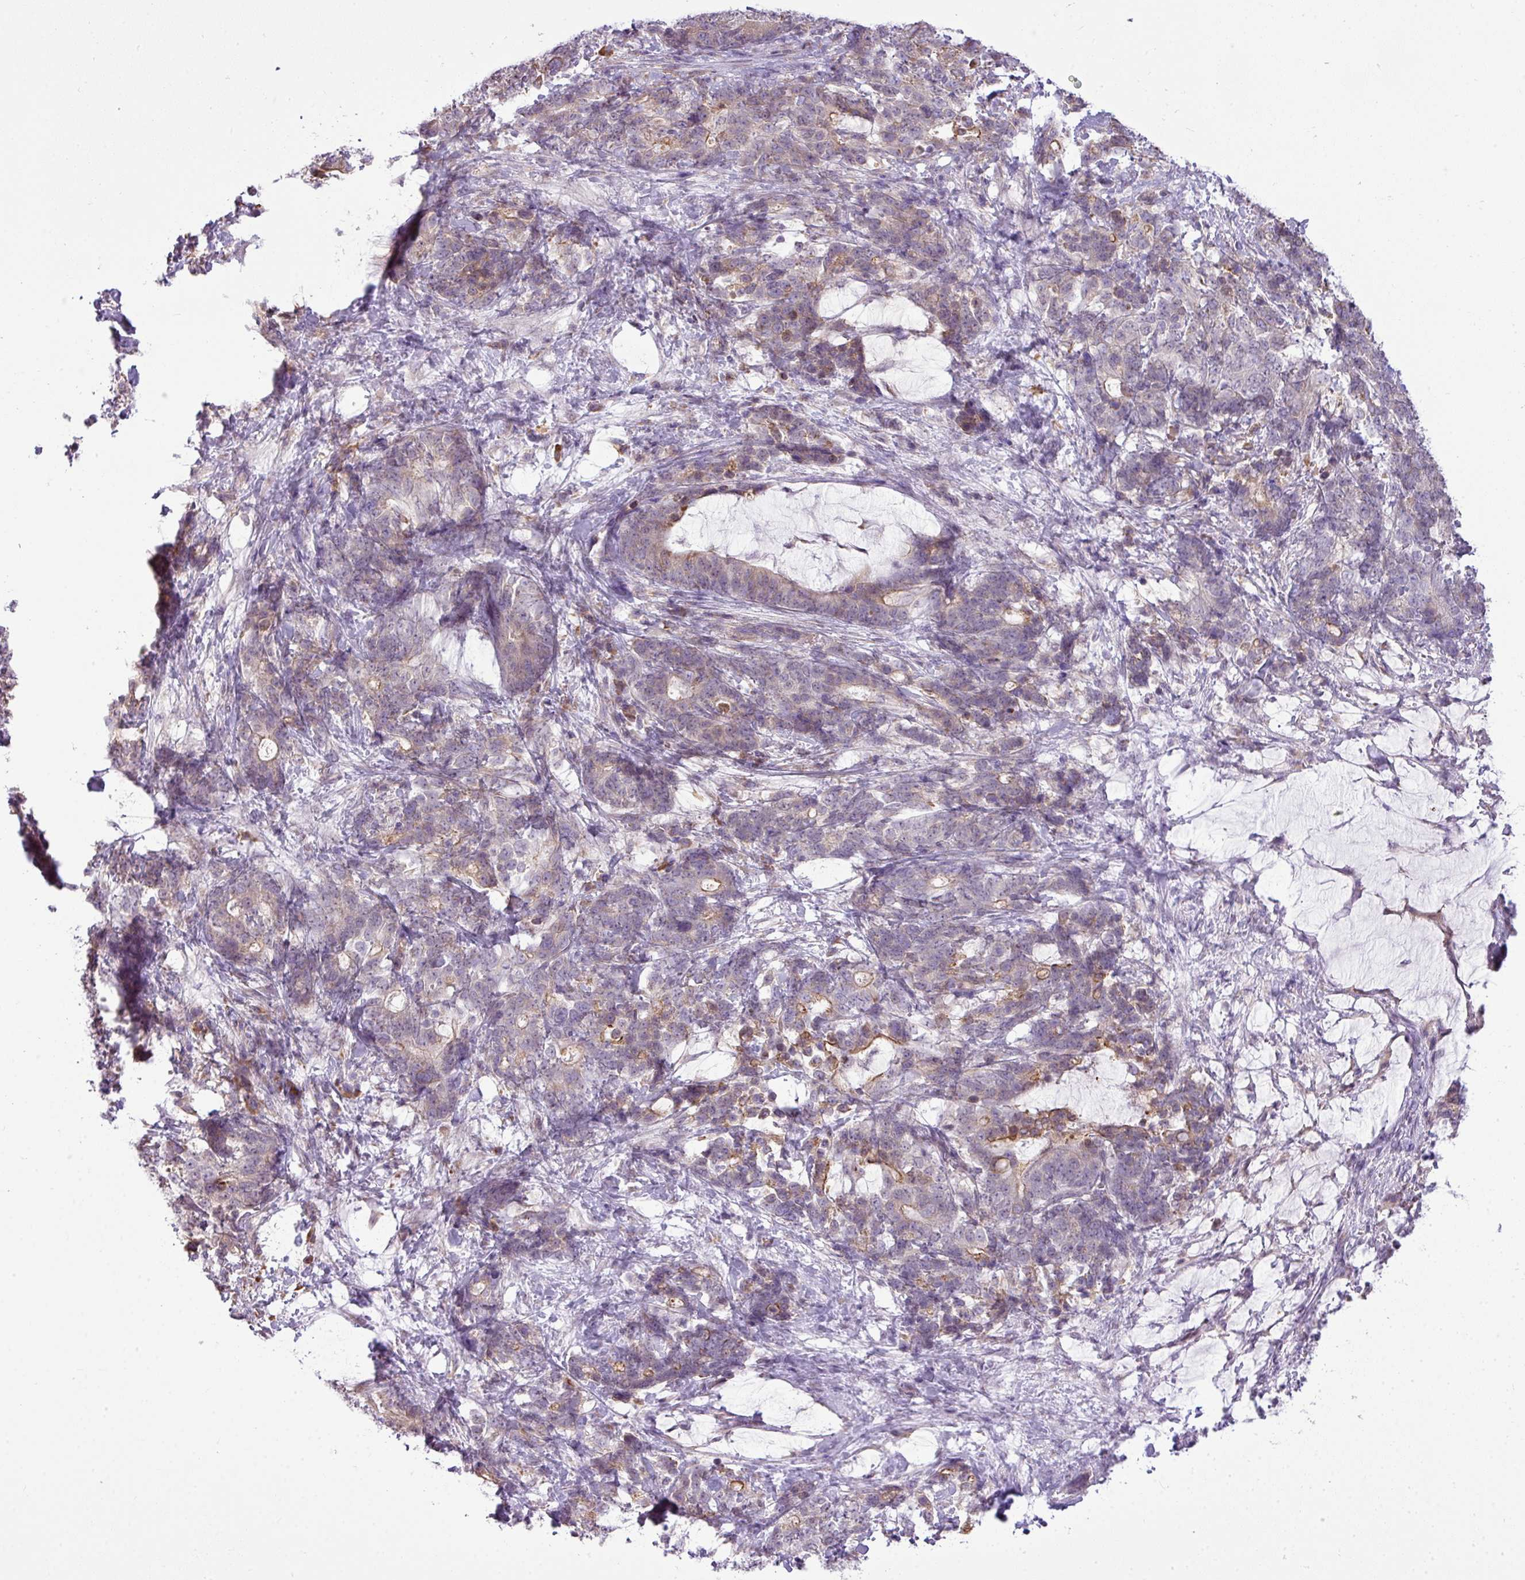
{"staining": {"intensity": "moderate", "quantity": "<25%", "location": "cytoplasmic/membranous"}, "tissue": "stomach cancer", "cell_type": "Tumor cells", "image_type": "cancer", "snomed": [{"axis": "morphology", "description": "Normal tissue, NOS"}, {"axis": "morphology", "description": "Adenocarcinoma, NOS"}, {"axis": "topography", "description": "Stomach"}], "caption": "Moderate cytoplasmic/membranous expression is present in about <25% of tumor cells in stomach cancer (adenocarcinoma).", "gene": "COX18", "patient": {"sex": "female", "age": 64}}